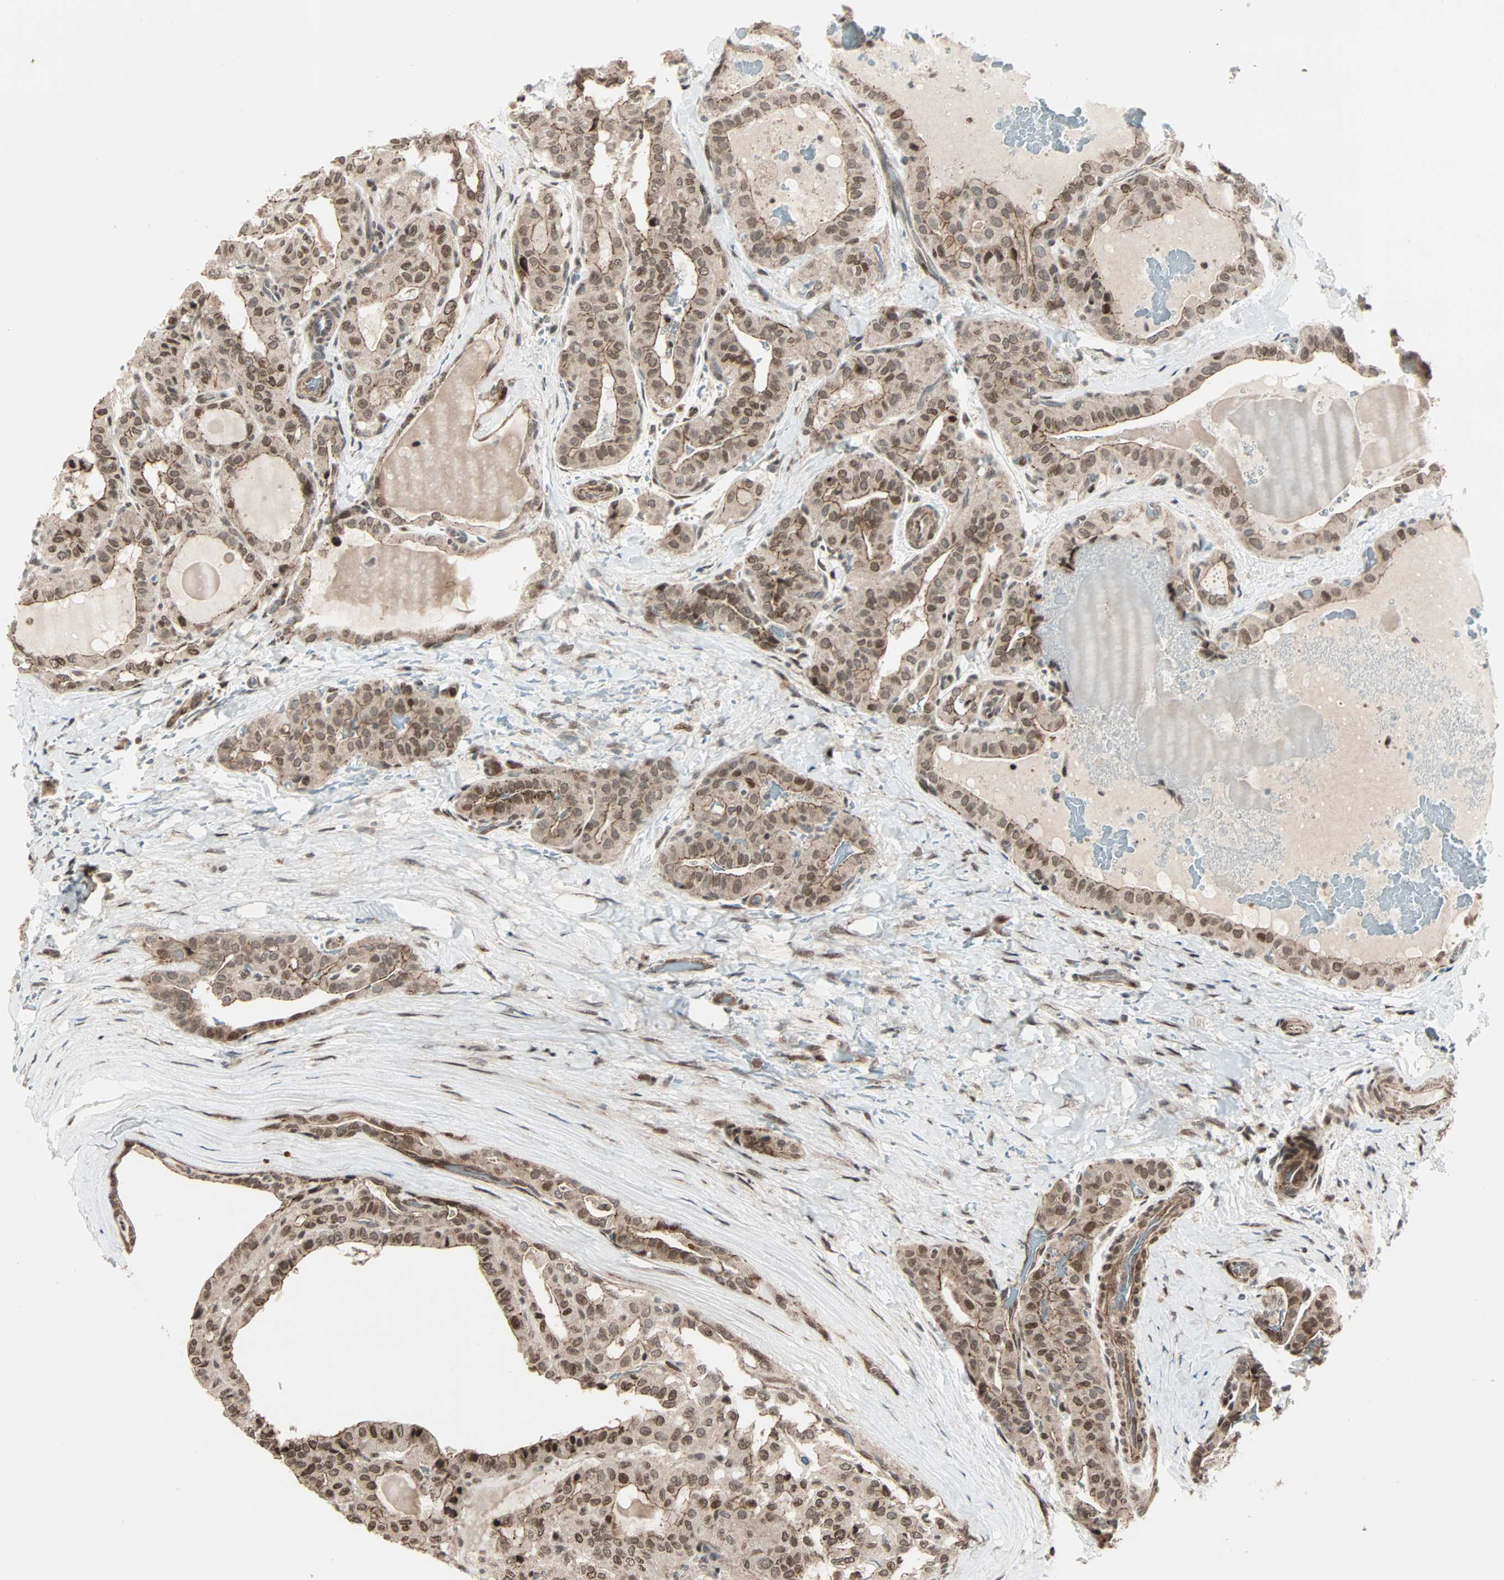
{"staining": {"intensity": "moderate", "quantity": ">75%", "location": "cytoplasmic/membranous,nuclear"}, "tissue": "thyroid cancer", "cell_type": "Tumor cells", "image_type": "cancer", "snomed": [{"axis": "morphology", "description": "Papillary adenocarcinoma, NOS"}, {"axis": "topography", "description": "Thyroid gland"}], "caption": "A high-resolution photomicrograph shows IHC staining of papillary adenocarcinoma (thyroid), which shows moderate cytoplasmic/membranous and nuclear expression in approximately >75% of tumor cells.", "gene": "CBX4", "patient": {"sex": "male", "age": 77}}